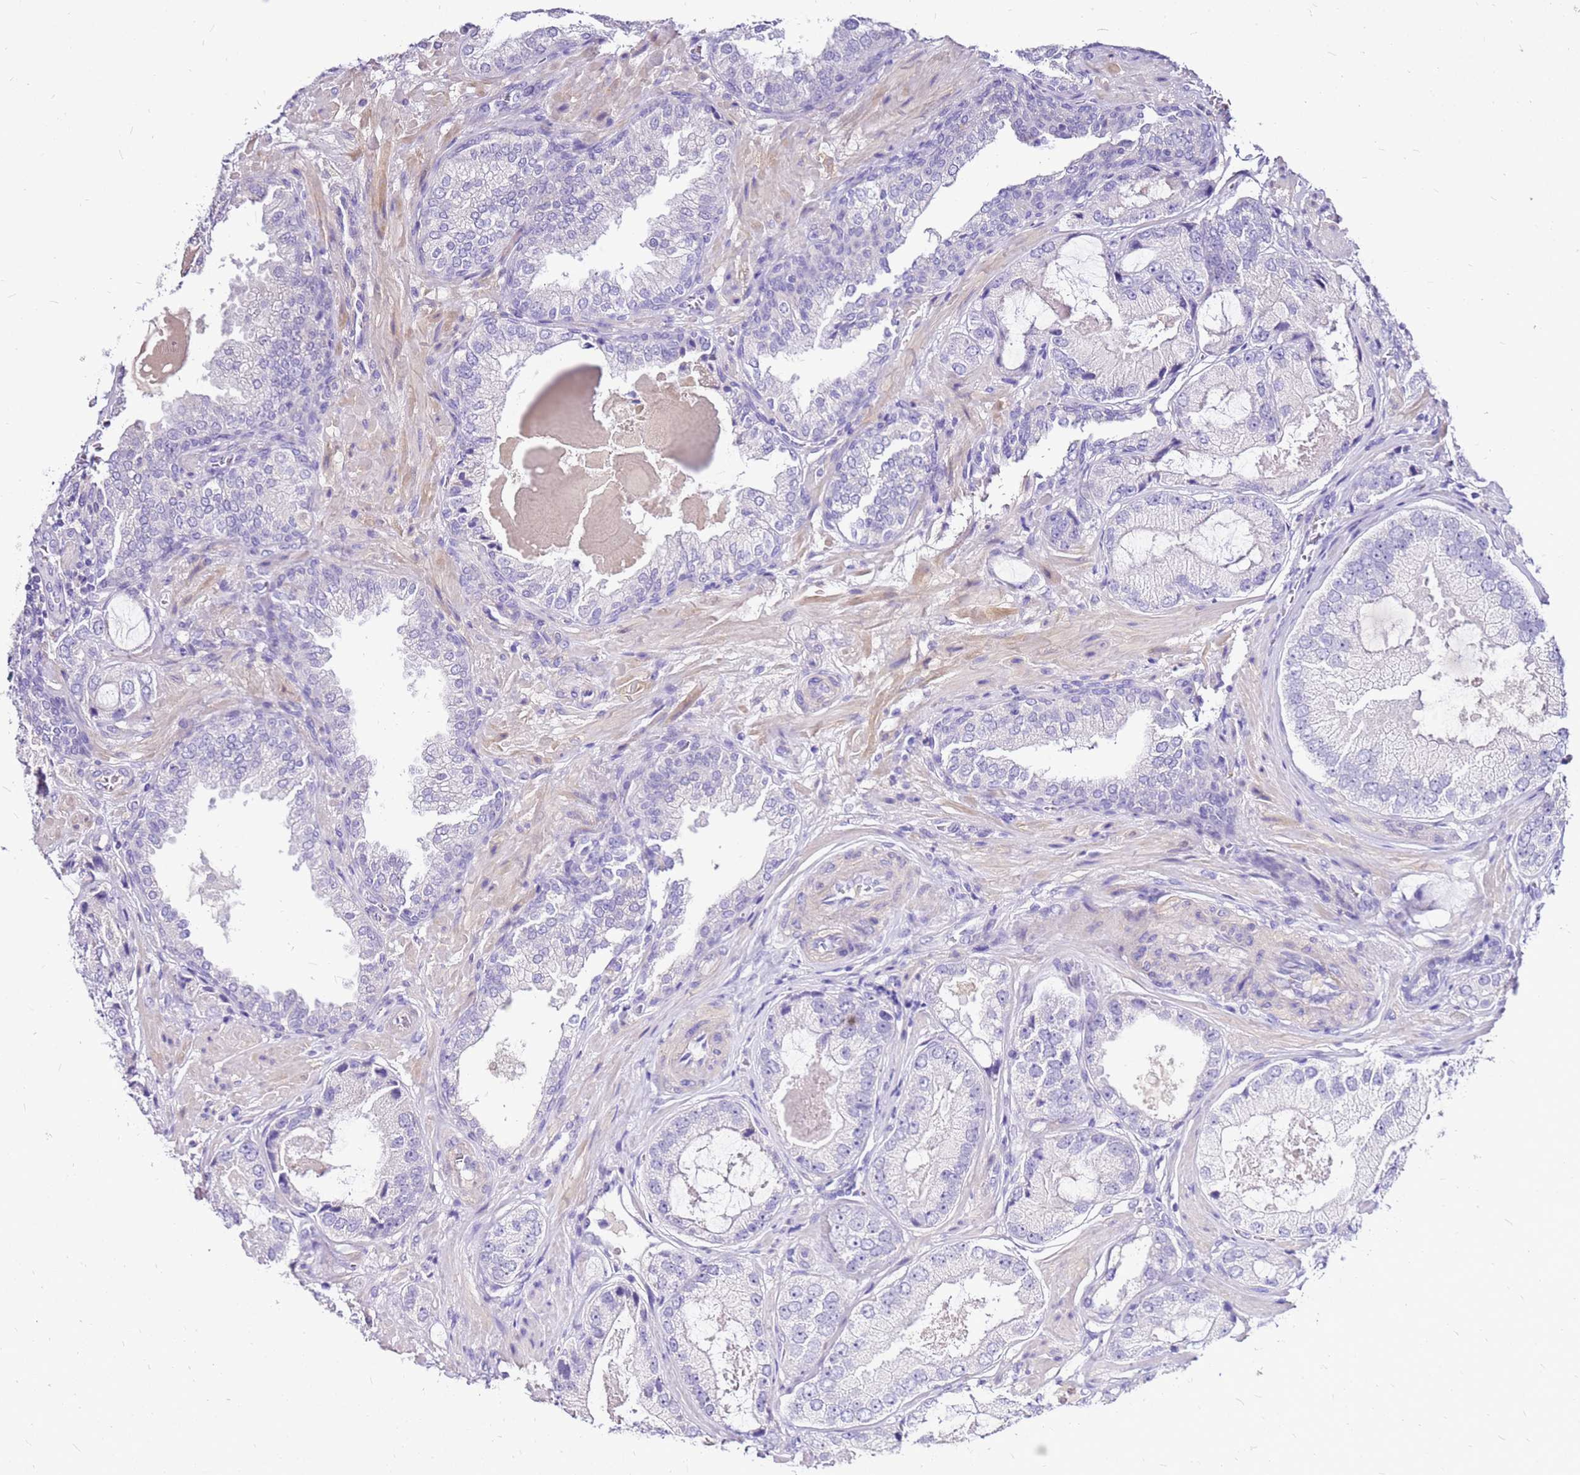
{"staining": {"intensity": "negative", "quantity": "none", "location": "none"}, "tissue": "prostate cancer", "cell_type": "Tumor cells", "image_type": "cancer", "snomed": [{"axis": "morphology", "description": "Adenocarcinoma, High grade"}, {"axis": "topography", "description": "Prostate"}], "caption": "Tumor cells show no significant staining in prostate cancer (adenocarcinoma (high-grade)).", "gene": "DCDC2B", "patient": {"sex": "male", "age": 59}}